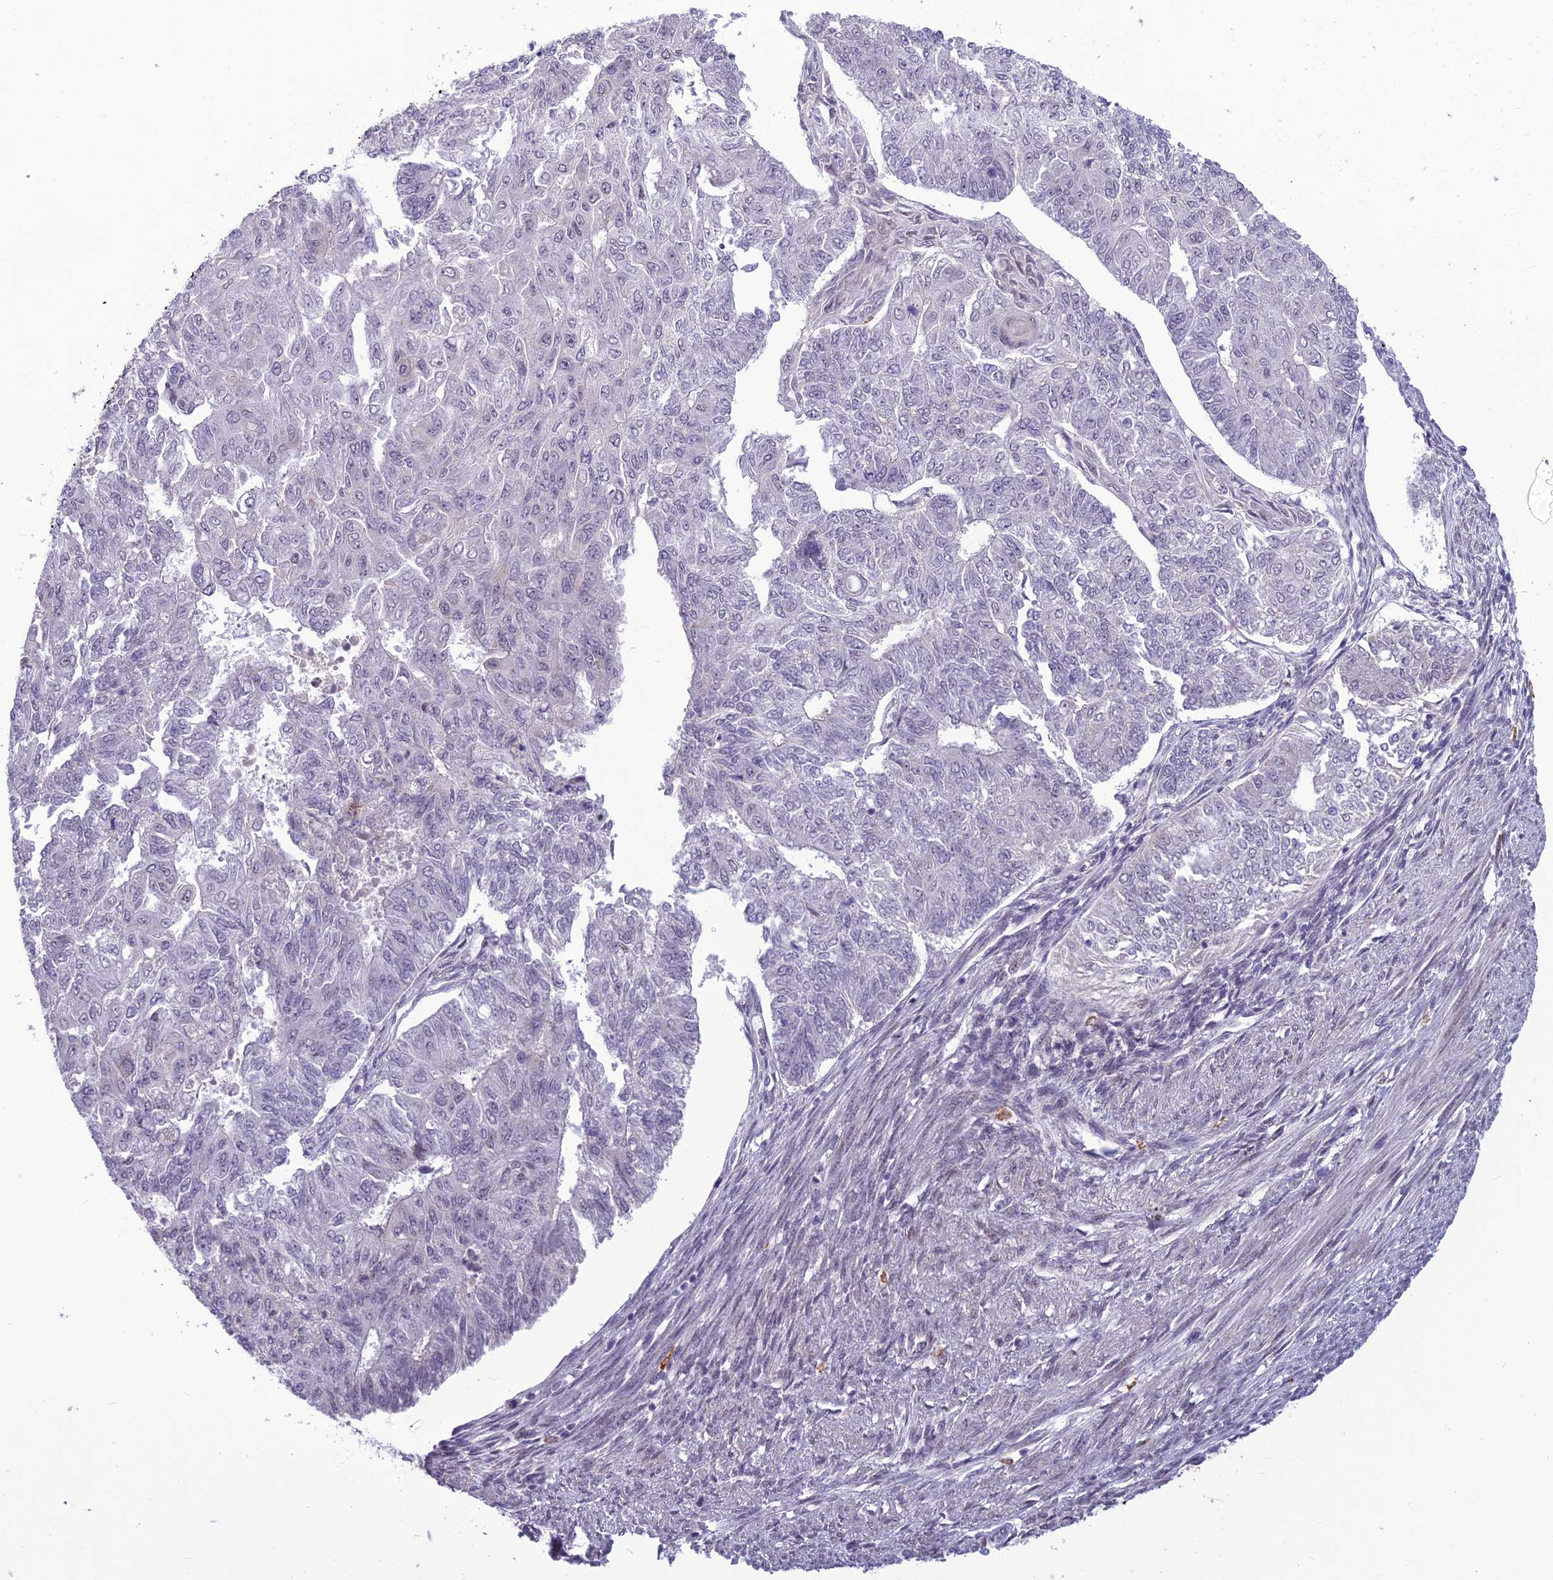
{"staining": {"intensity": "negative", "quantity": "none", "location": "none"}, "tissue": "endometrial cancer", "cell_type": "Tumor cells", "image_type": "cancer", "snomed": [{"axis": "morphology", "description": "Adenocarcinoma, NOS"}, {"axis": "topography", "description": "Endometrium"}], "caption": "Human endometrial cancer stained for a protein using immunohistochemistry (IHC) displays no staining in tumor cells.", "gene": "FBRS", "patient": {"sex": "female", "age": 32}}